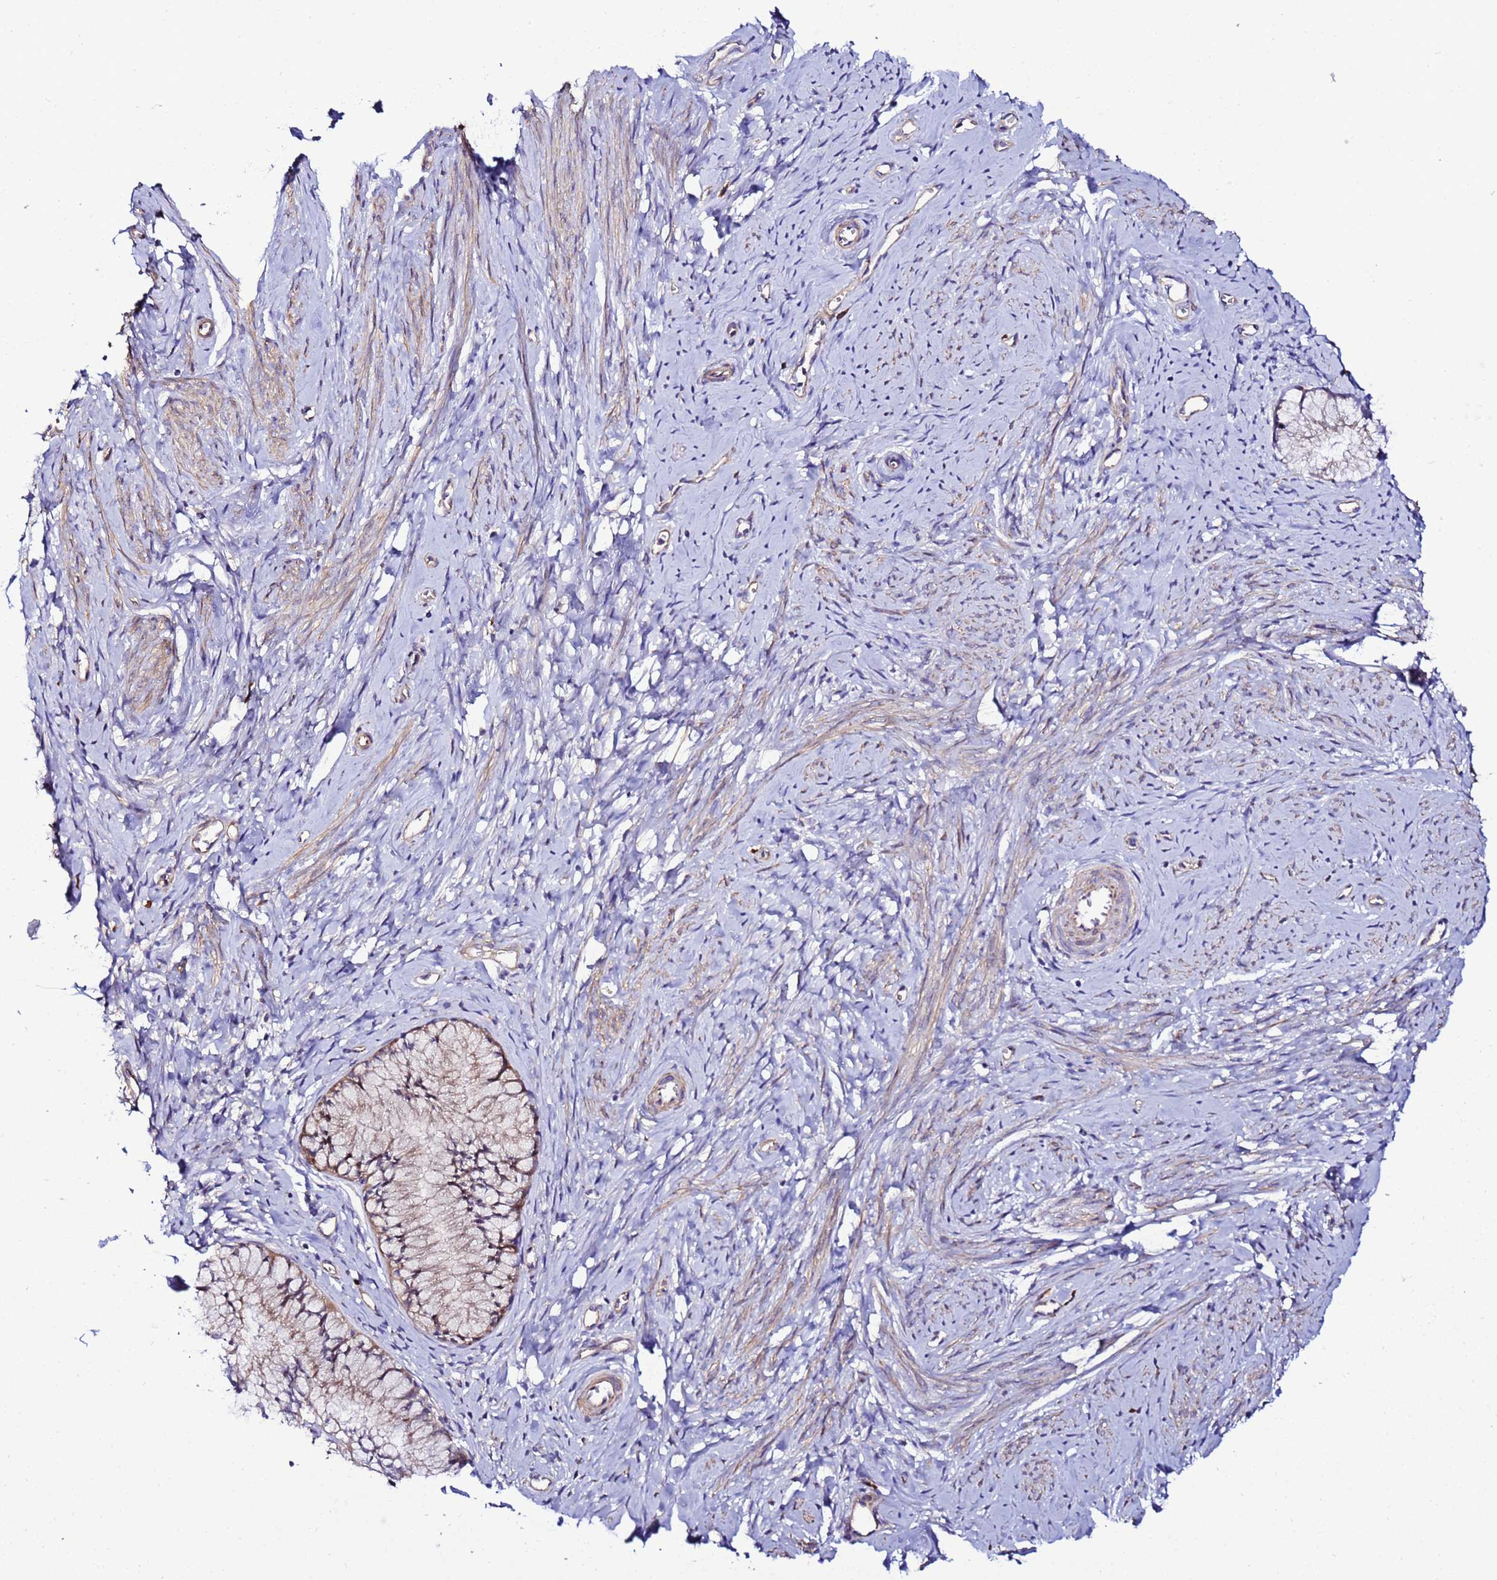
{"staining": {"intensity": "weak", "quantity": "25%-75%", "location": "cytoplasmic/membranous"}, "tissue": "cervix", "cell_type": "Glandular cells", "image_type": "normal", "snomed": [{"axis": "morphology", "description": "Normal tissue, NOS"}, {"axis": "topography", "description": "Cervix"}], "caption": "Immunohistochemistry (IHC) photomicrograph of benign cervix stained for a protein (brown), which exhibits low levels of weak cytoplasmic/membranous staining in about 25%-75% of glandular cells.", "gene": "JRKL", "patient": {"sex": "female", "age": 42}}